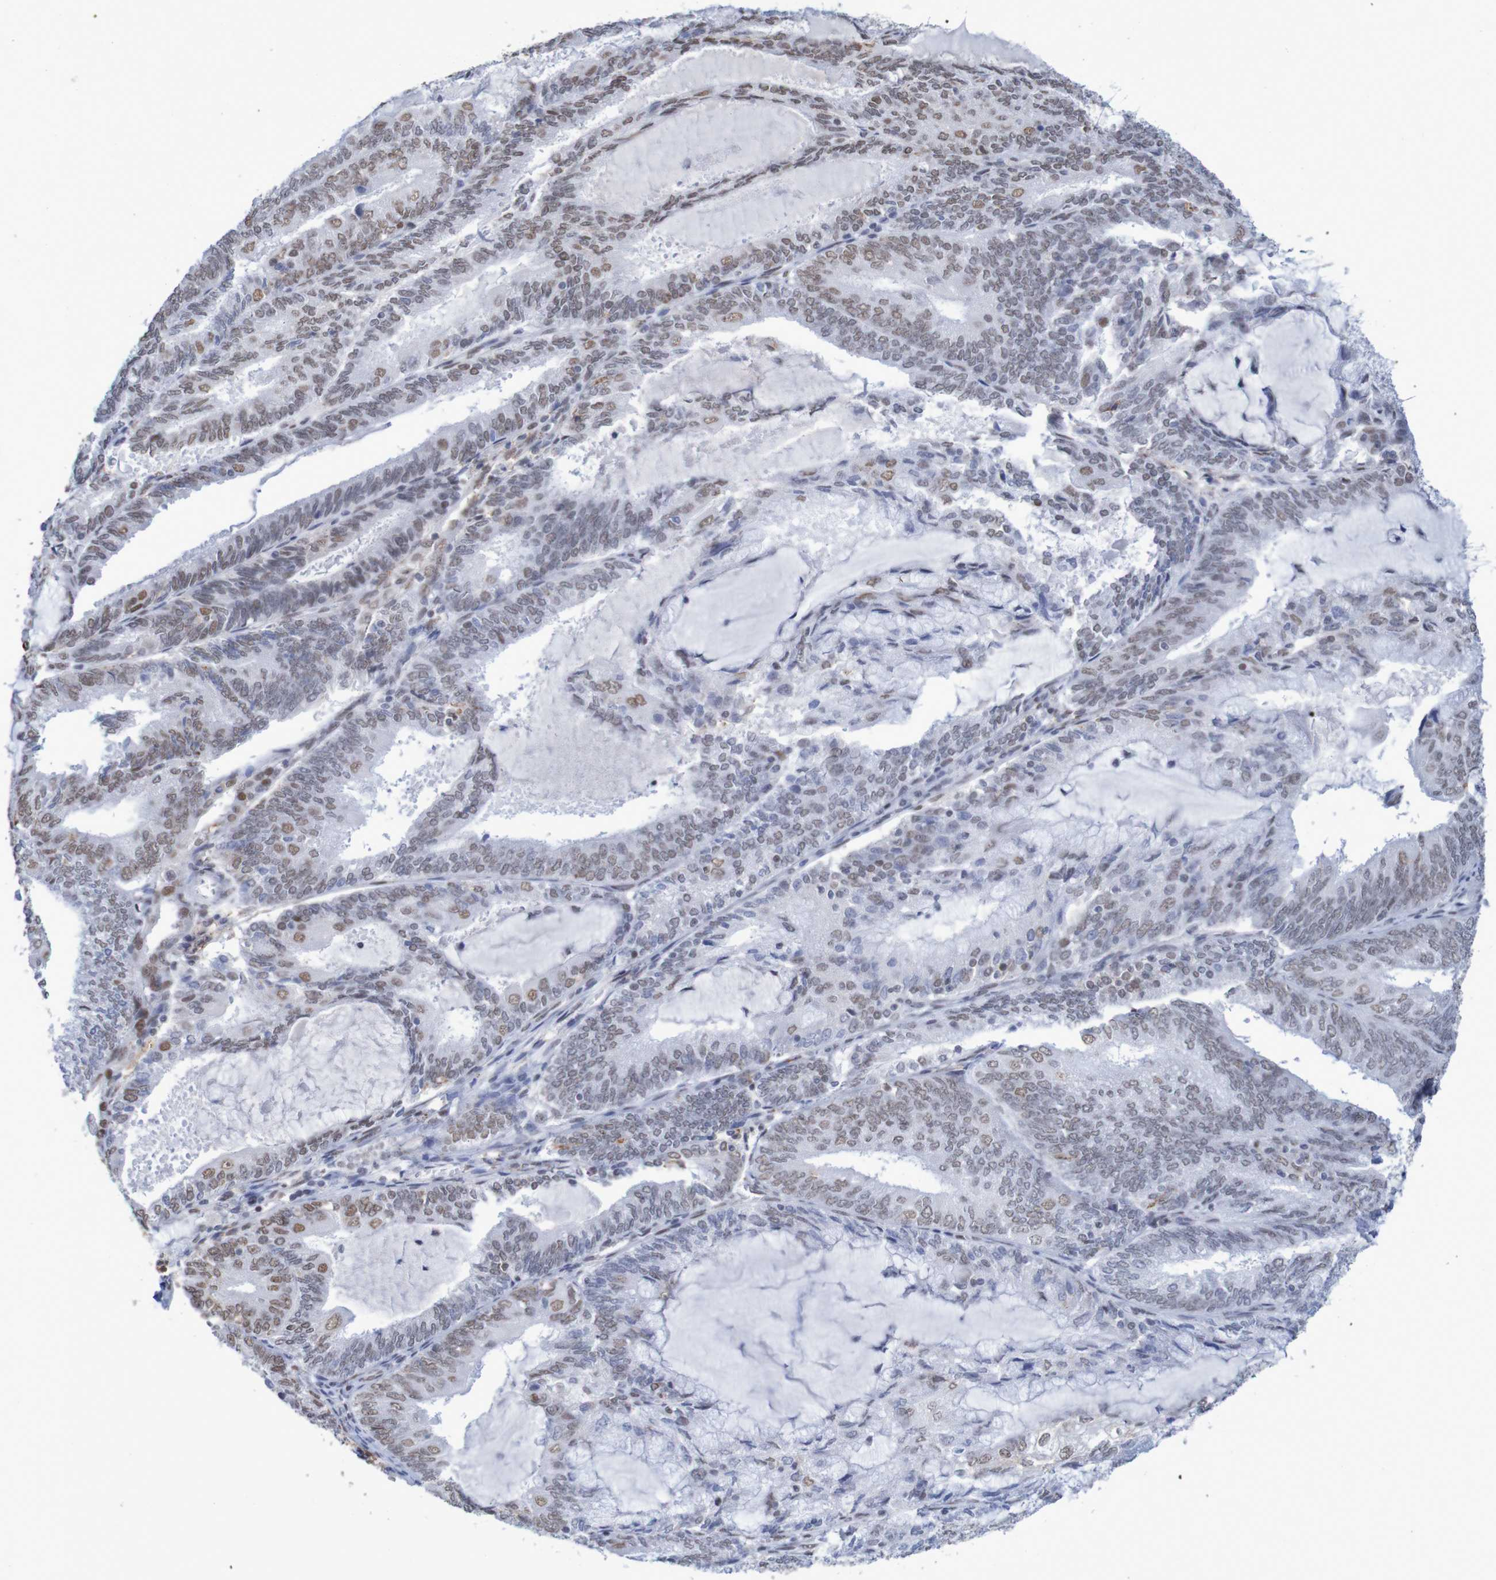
{"staining": {"intensity": "weak", "quantity": "25%-75%", "location": "nuclear"}, "tissue": "endometrial cancer", "cell_type": "Tumor cells", "image_type": "cancer", "snomed": [{"axis": "morphology", "description": "Adenocarcinoma, NOS"}, {"axis": "topography", "description": "Endometrium"}], "caption": "The micrograph demonstrates immunohistochemical staining of endometrial cancer (adenocarcinoma). There is weak nuclear positivity is seen in about 25%-75% of tumor cells.", "gene": "MRTFB", "patient": {"sex": "female", "age": 81}}